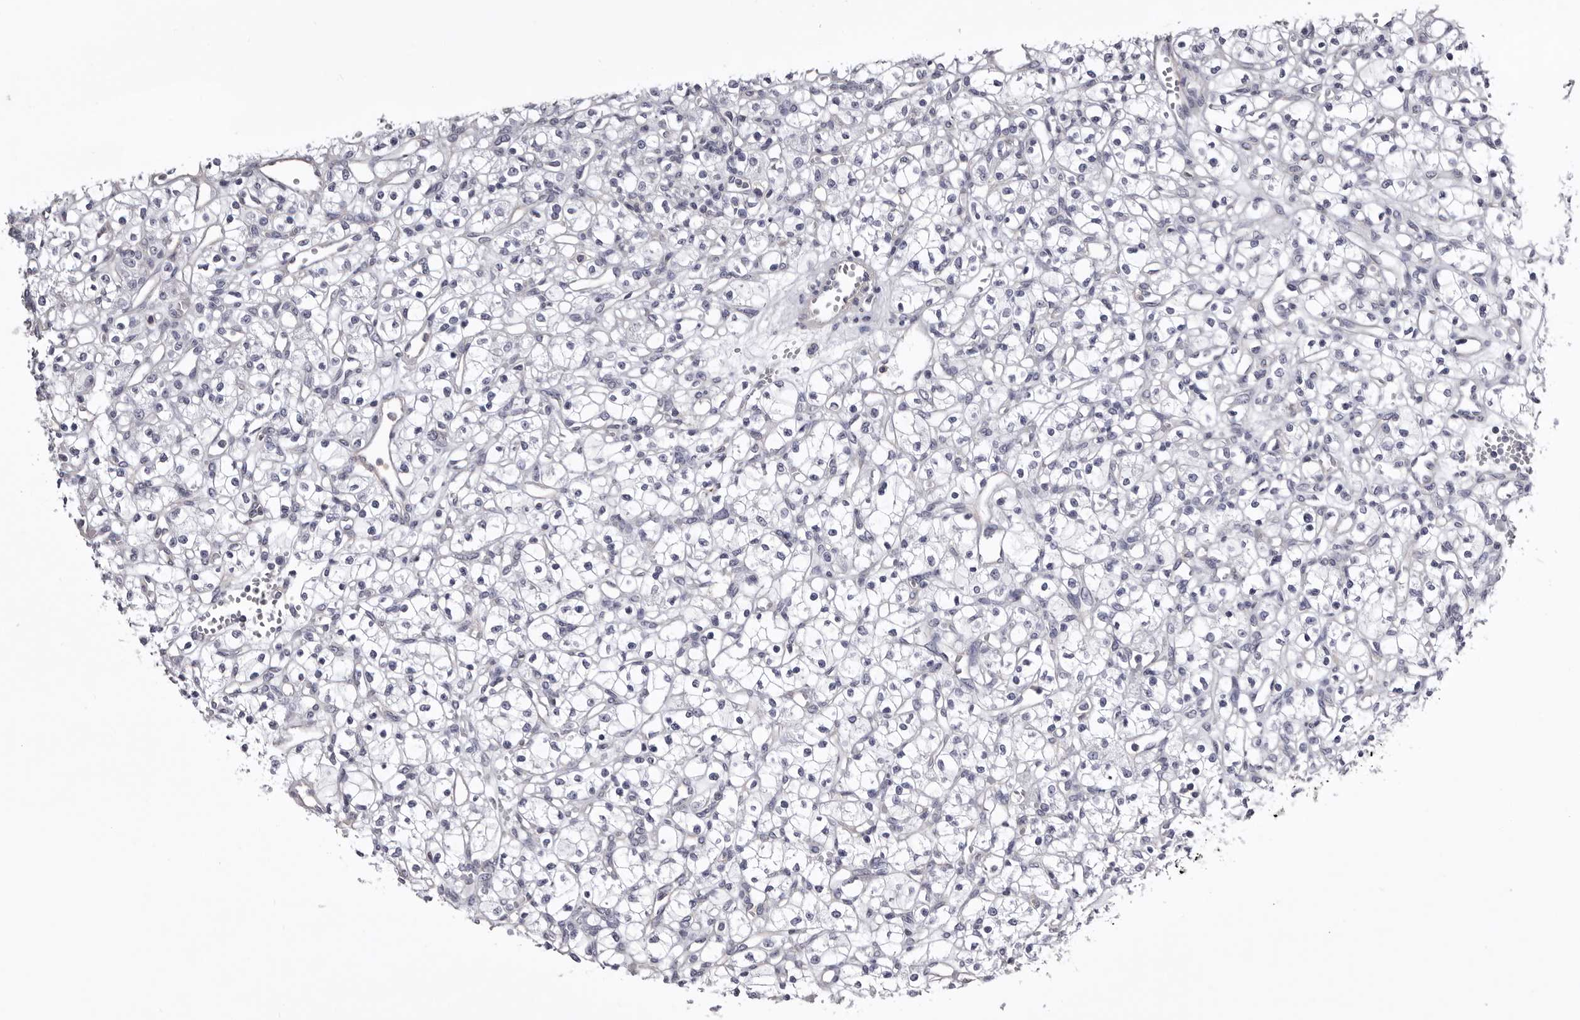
{"staining": {"intensity": "negative", "quantity": "none", "location": "none"}, "tissue": "renal cancer", "cell_type": "Tumor cells", "image_type": "cancer", "snomed": [{"axis": "morphology", "description": "Adenocarcinoma, NOS"}, {"axis": "topography", "description": "Kidney"}], "caption": "Human renal adenocarcinoma stained for a protein using immunohistochemistry (IHC) demonstrates no staining in tumor cells.", "gene": "LAD1", "patient": {"sex": "female", "age": 59}}